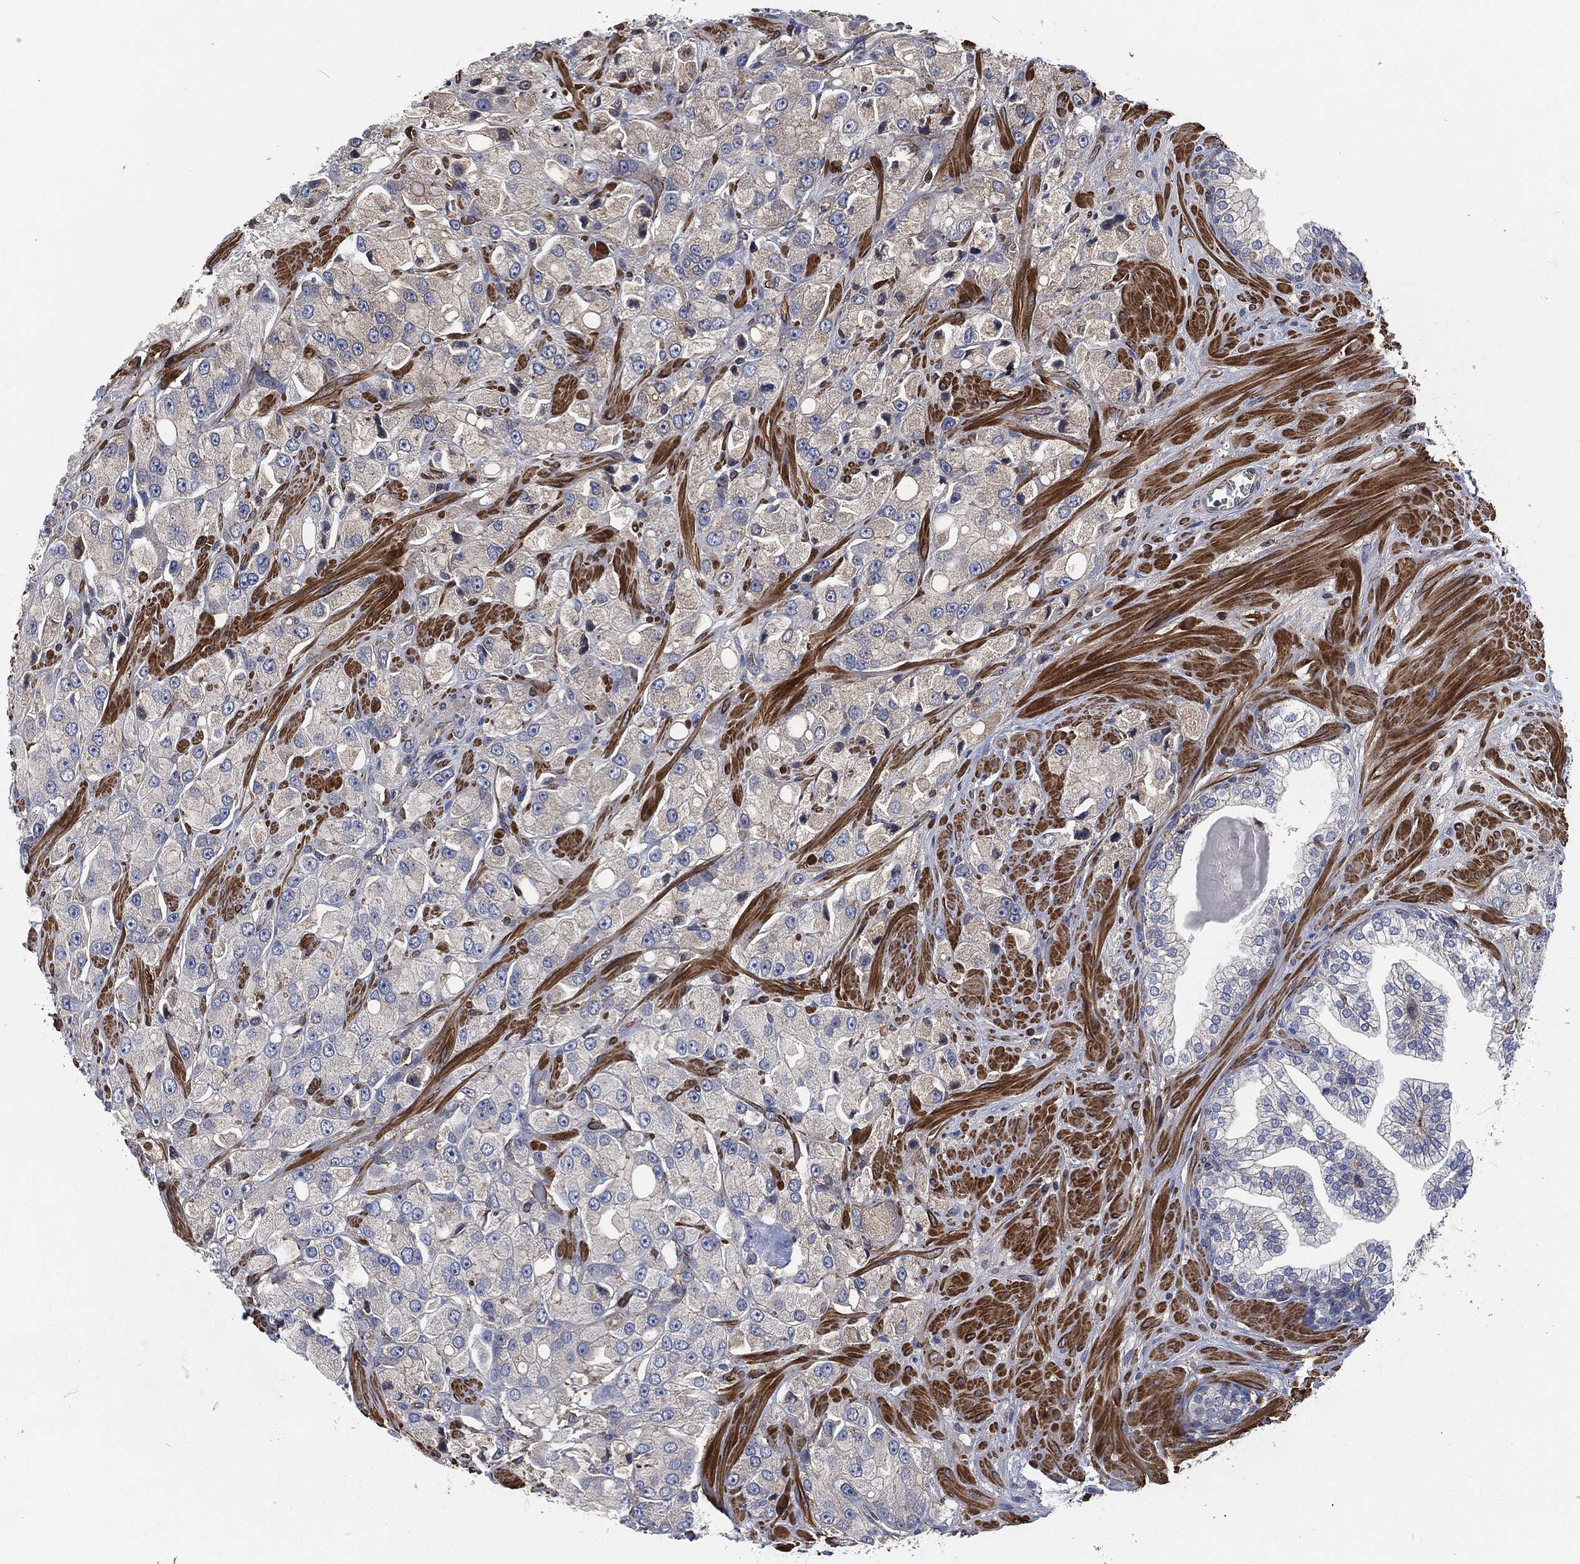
{"staining": {"intensity": "negative", "quantity": "none", "location": "none"}, "tissue": "prostate cancer", "cell_type": "Tumor cells", "image_type": "cancer", "snomed": [{"axis": "morphology", "description": "Adenocarcinoma, NOS"}, {"axis": "topography", "description": "Prostate and seminal vesicle, NOS"}, {"axis": "topography", "description": "Prostate"}], "caption": "The histopathology image displays no significant staining in tumor cells of prostate cancer (adenocarcinoma).", "gene": "LGALS9", "patient": {"sex": "male", "age": 64}}